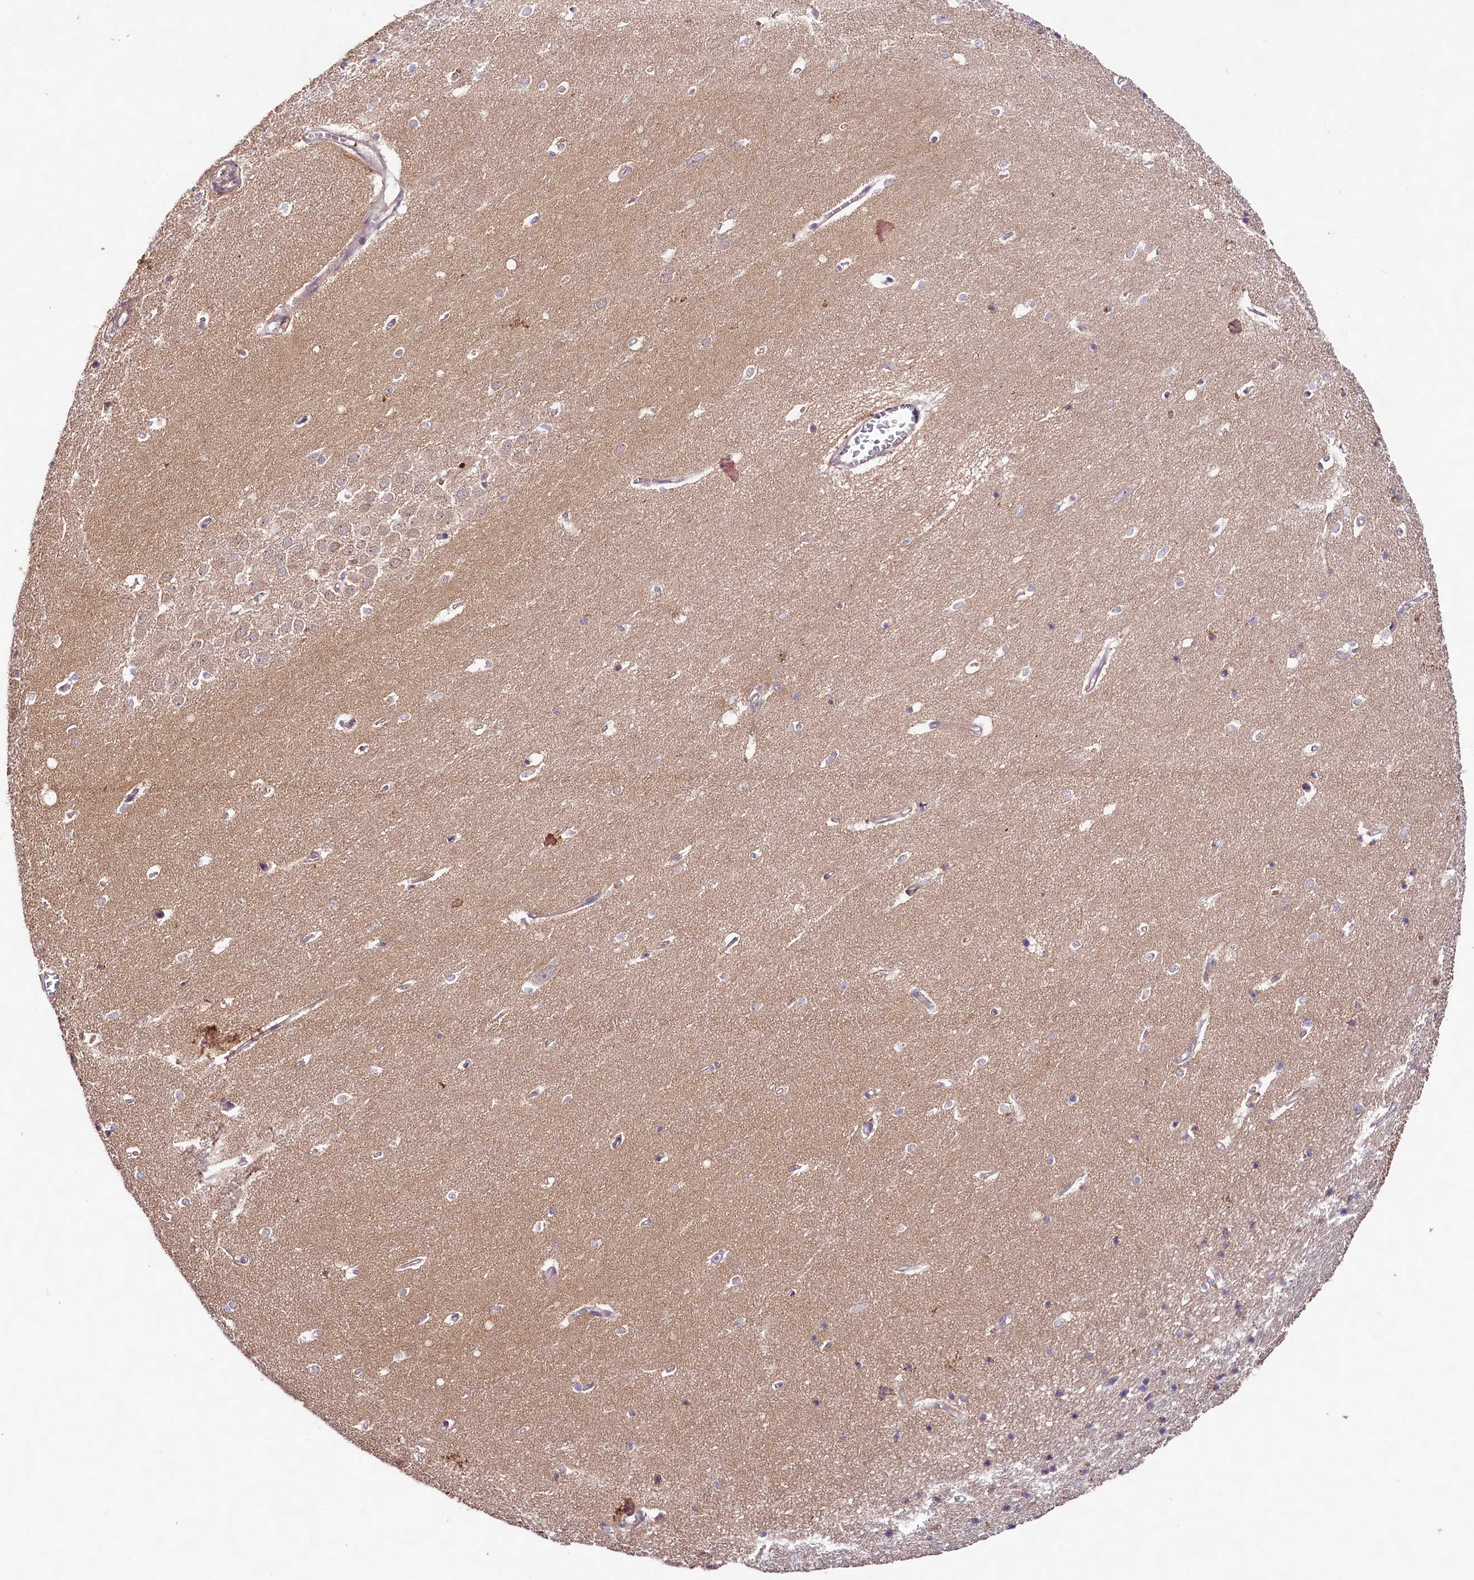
{"staining": {"intensity": "negative", "quantity": "none", "location": "none"}, "tissue": "hippocampus", "cell_type": "Glial cells", "image_type": "normal", "snomed": [{"axis": "morphology", "description": "Normal tissue, NOS"}, {"axis": "topography", "description": "Hippocampus"}], "caption": "Protein analysis of unremarkable hippocampus reveals no significant expression in glial cells. (IHC, brightfield microscopy, high magnification).", "gene": "VPS11", "patient": {"sex": "female", "age": 64}}